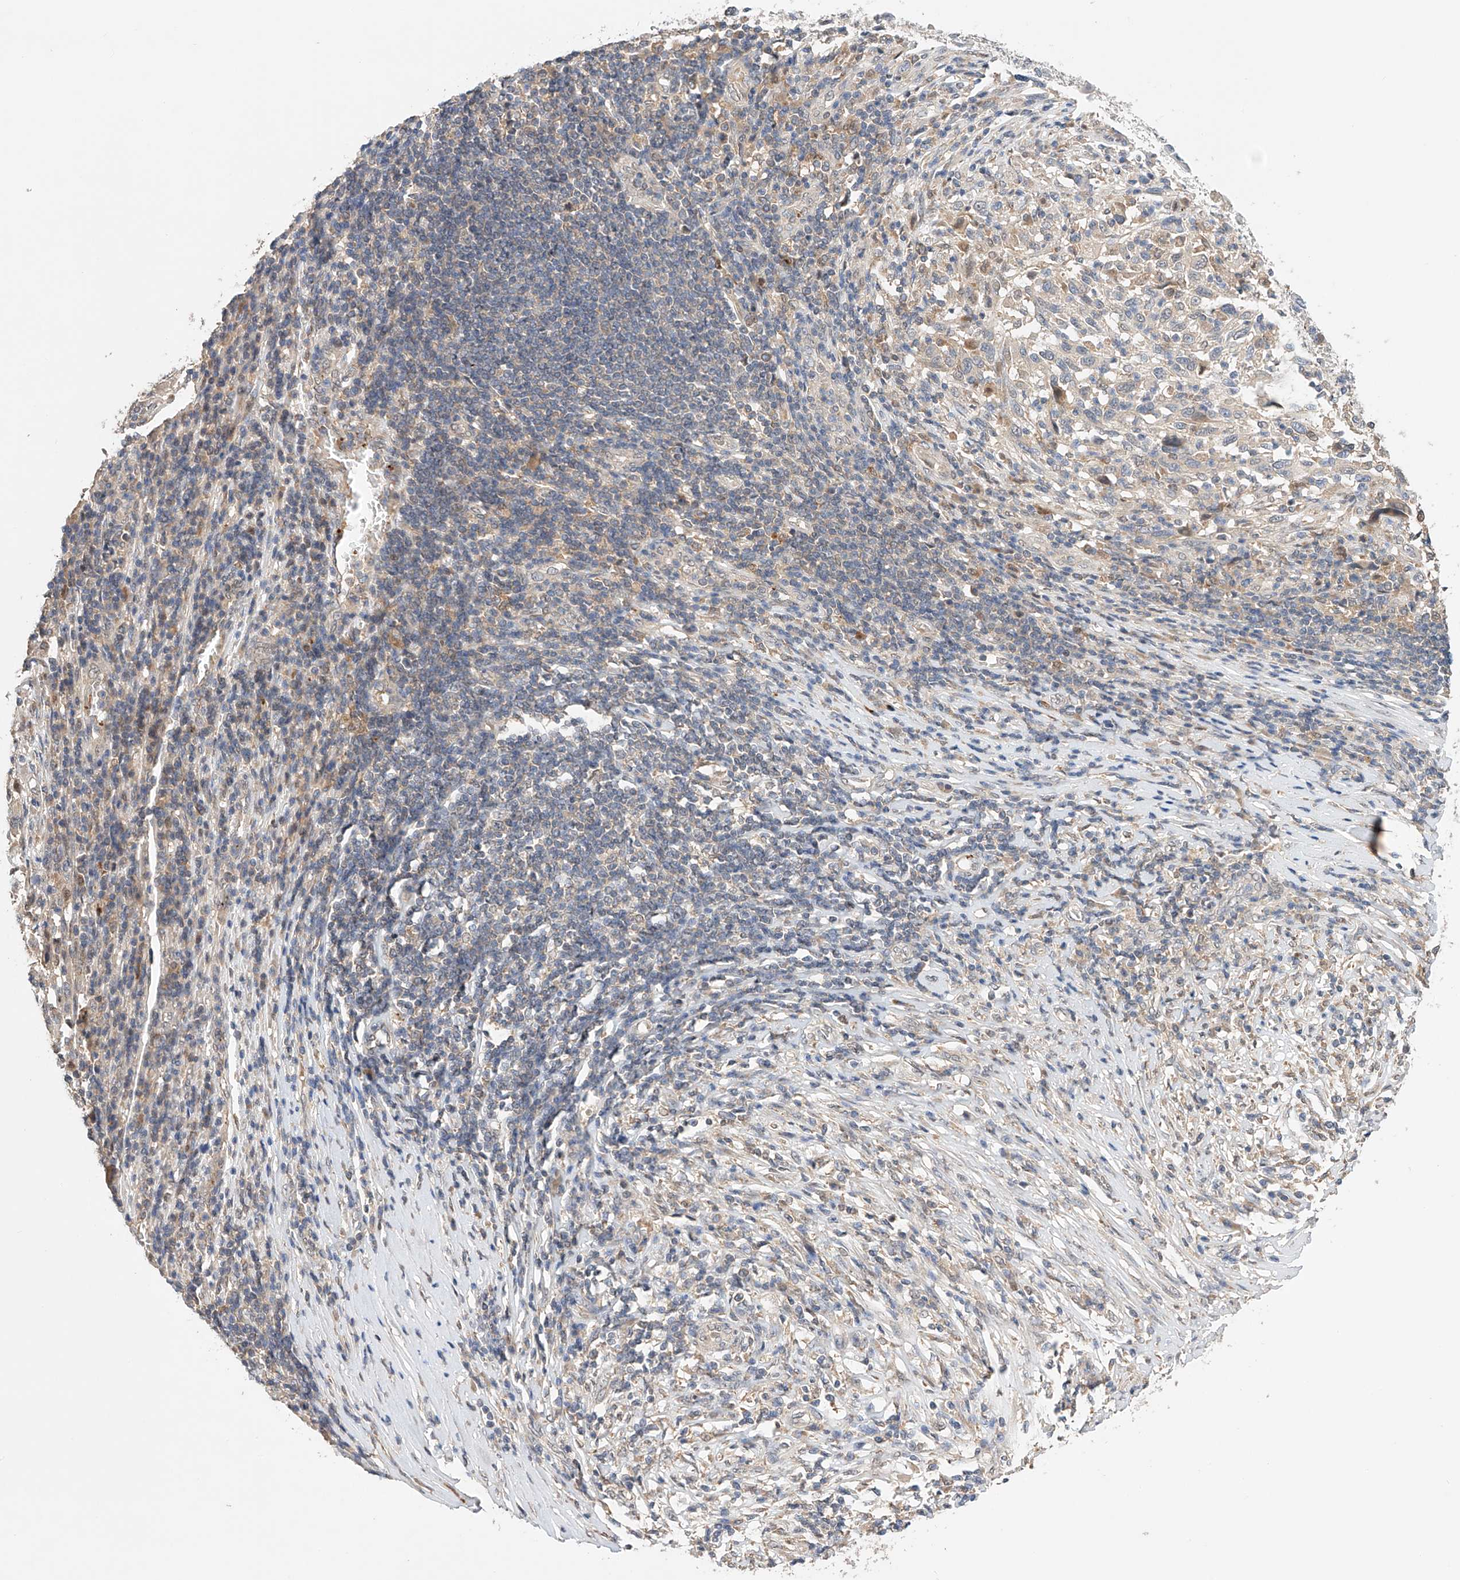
{"staining": {"intensity": "negative", "quantity": "none", "location": "none"}, "tissue": "melanoma", "cell_type": "Tumor cells", "image_type": "cancer", "snomed": [{"axis": "morphology", "description": "Malignant melanoma, Metastatic site"}, {"axis": "topography", "description": "Lymph node"}], "caption": "Tumor cells are negative for brown protein staining in malignant melanoma (metastatic site).", "gene": "ZFHX2", "patient": {"sex": "male", "age": 61}}